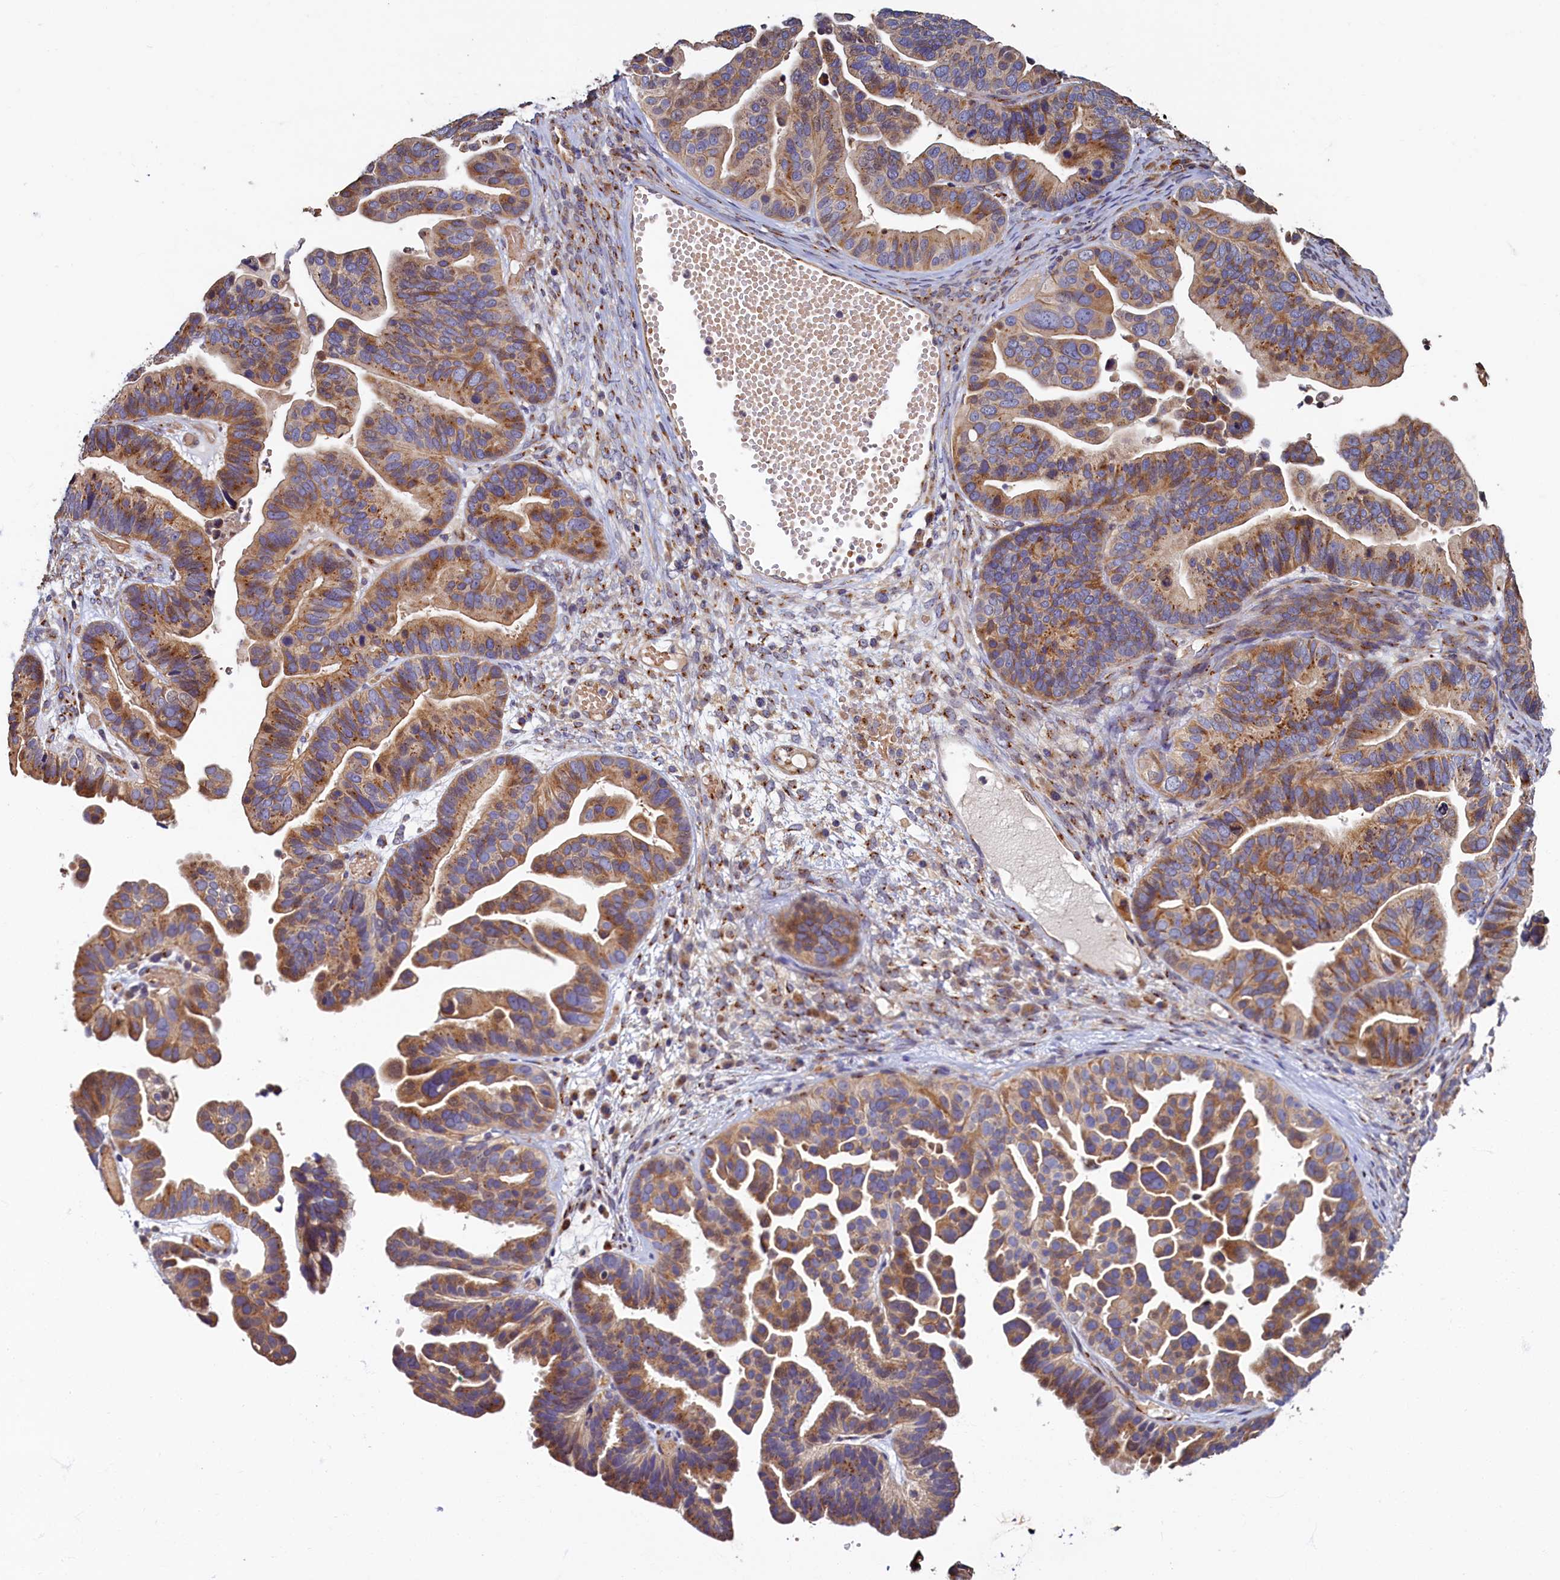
{"staining": {"intensity": "moderate", "quantity": ">75%", "location": "cytoplasmic/membranous"}, "tissue": "ovarian cancer", "cell_type": "Tumor cells", "image_type": "cancer", "snomed": [{"axis": "morphology", "description": "Cystadenocarcinoma, serous, NOS"}, {"axis": "topography", "description": "Ovary"}], "caption": "This image demonstrates ovarian serous cystadenocarcinoma stained with immunohistochemistry (IHC) to label a protein in brown. The cytoplasmic/membranous of tumor cells show moderate positivity for the protein. Nuclei are counter-stained blue.", "gene": "TMEM181", "patient": {"sex": "female", "age": 56}}